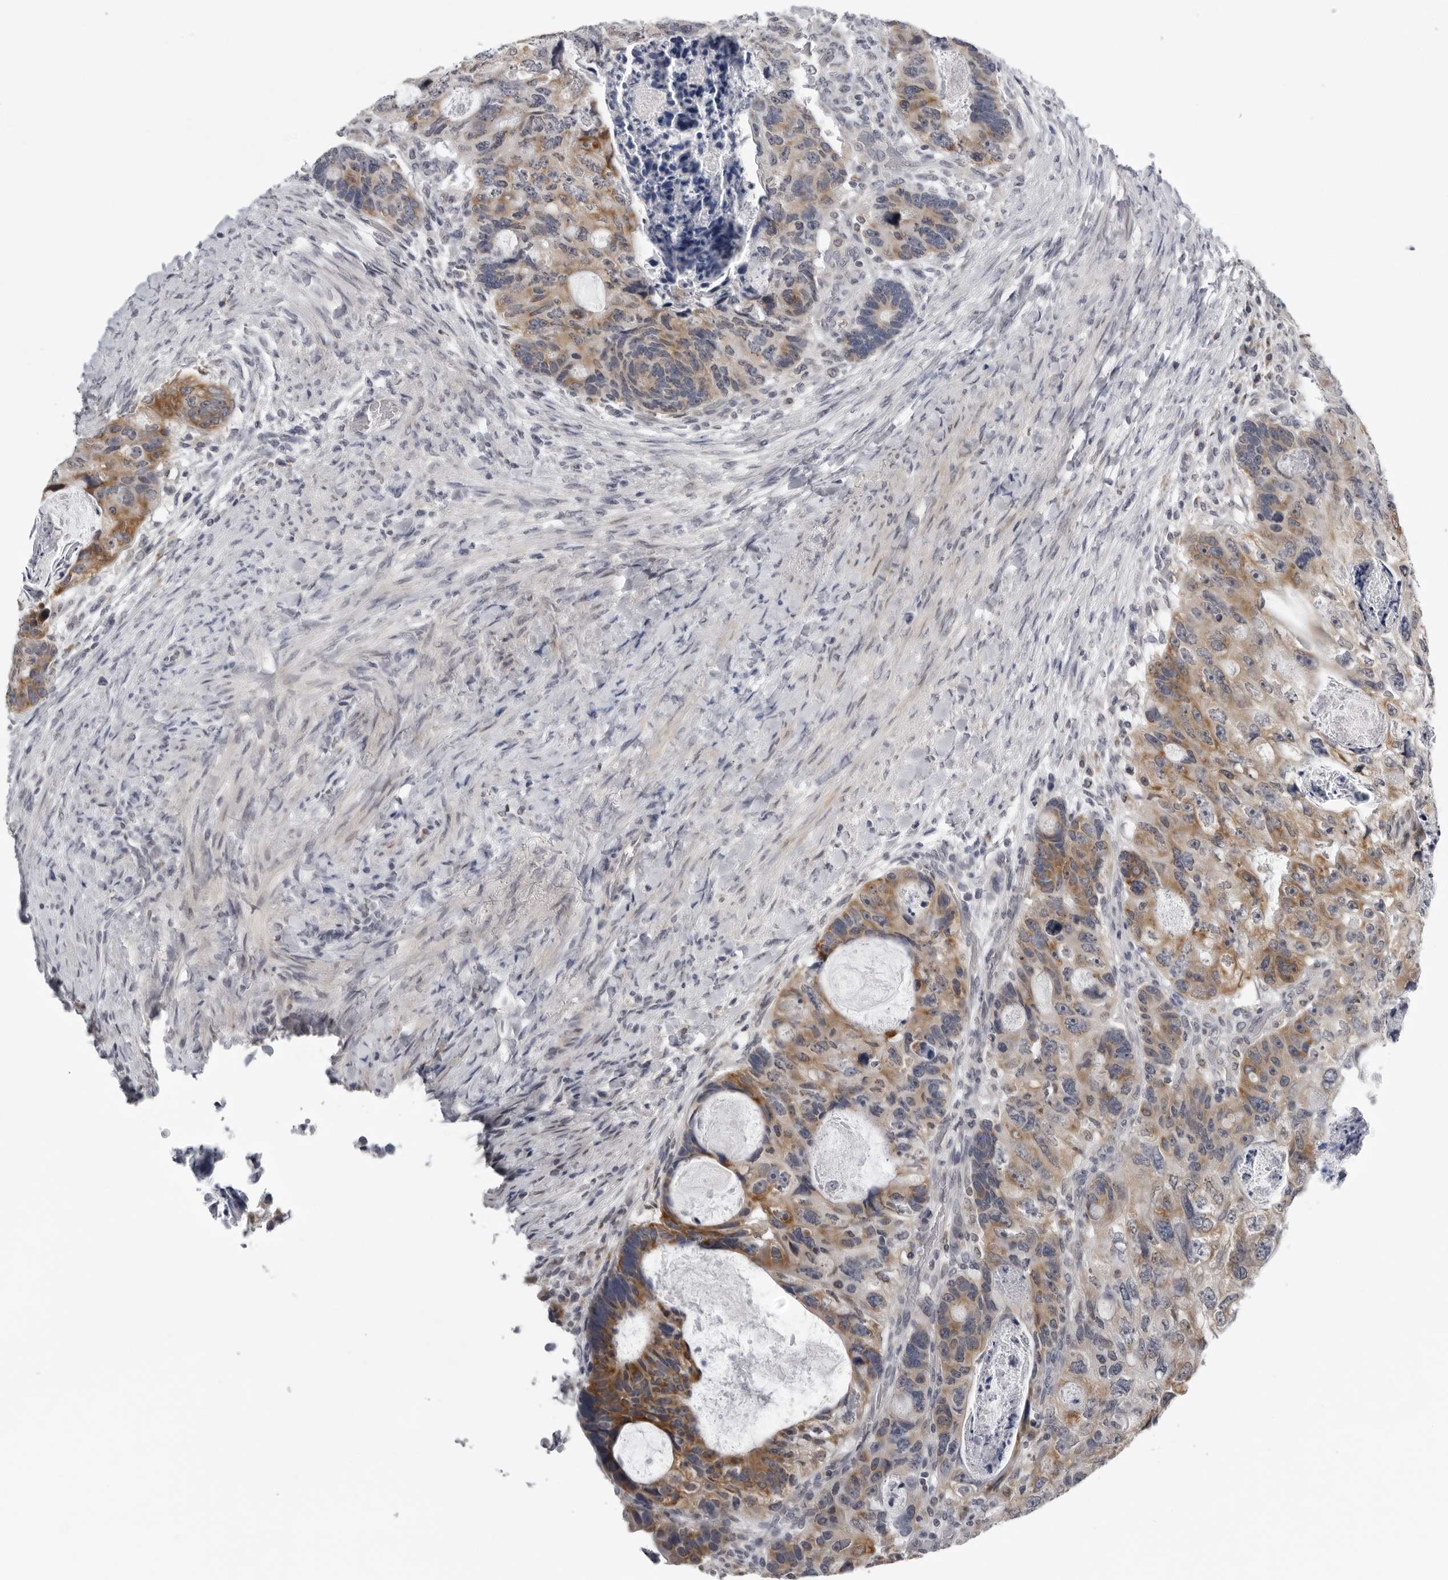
{"staining": {"intensity": "moderate", "quantity": ">75%", "location": "cytoplasmic/membranous"}, "tissue": "colorectal cancer", "cell_type": "Tumor cells", "image_type": "cancer", "snomed": [{"axis": "morphology", "description": "Adenocarcinoma, NOS"}, {"axis": "topography", "description": "Rectum"}], "caption": "This is a micrograph of immunohistochemistry staining of adenocarcinoma (colorectal), which shows moderate positivity in the cytoplasmic/membranous of tumor cells.", "gene": "CPT2", "patient": {"sex": "male", "age": 59}}